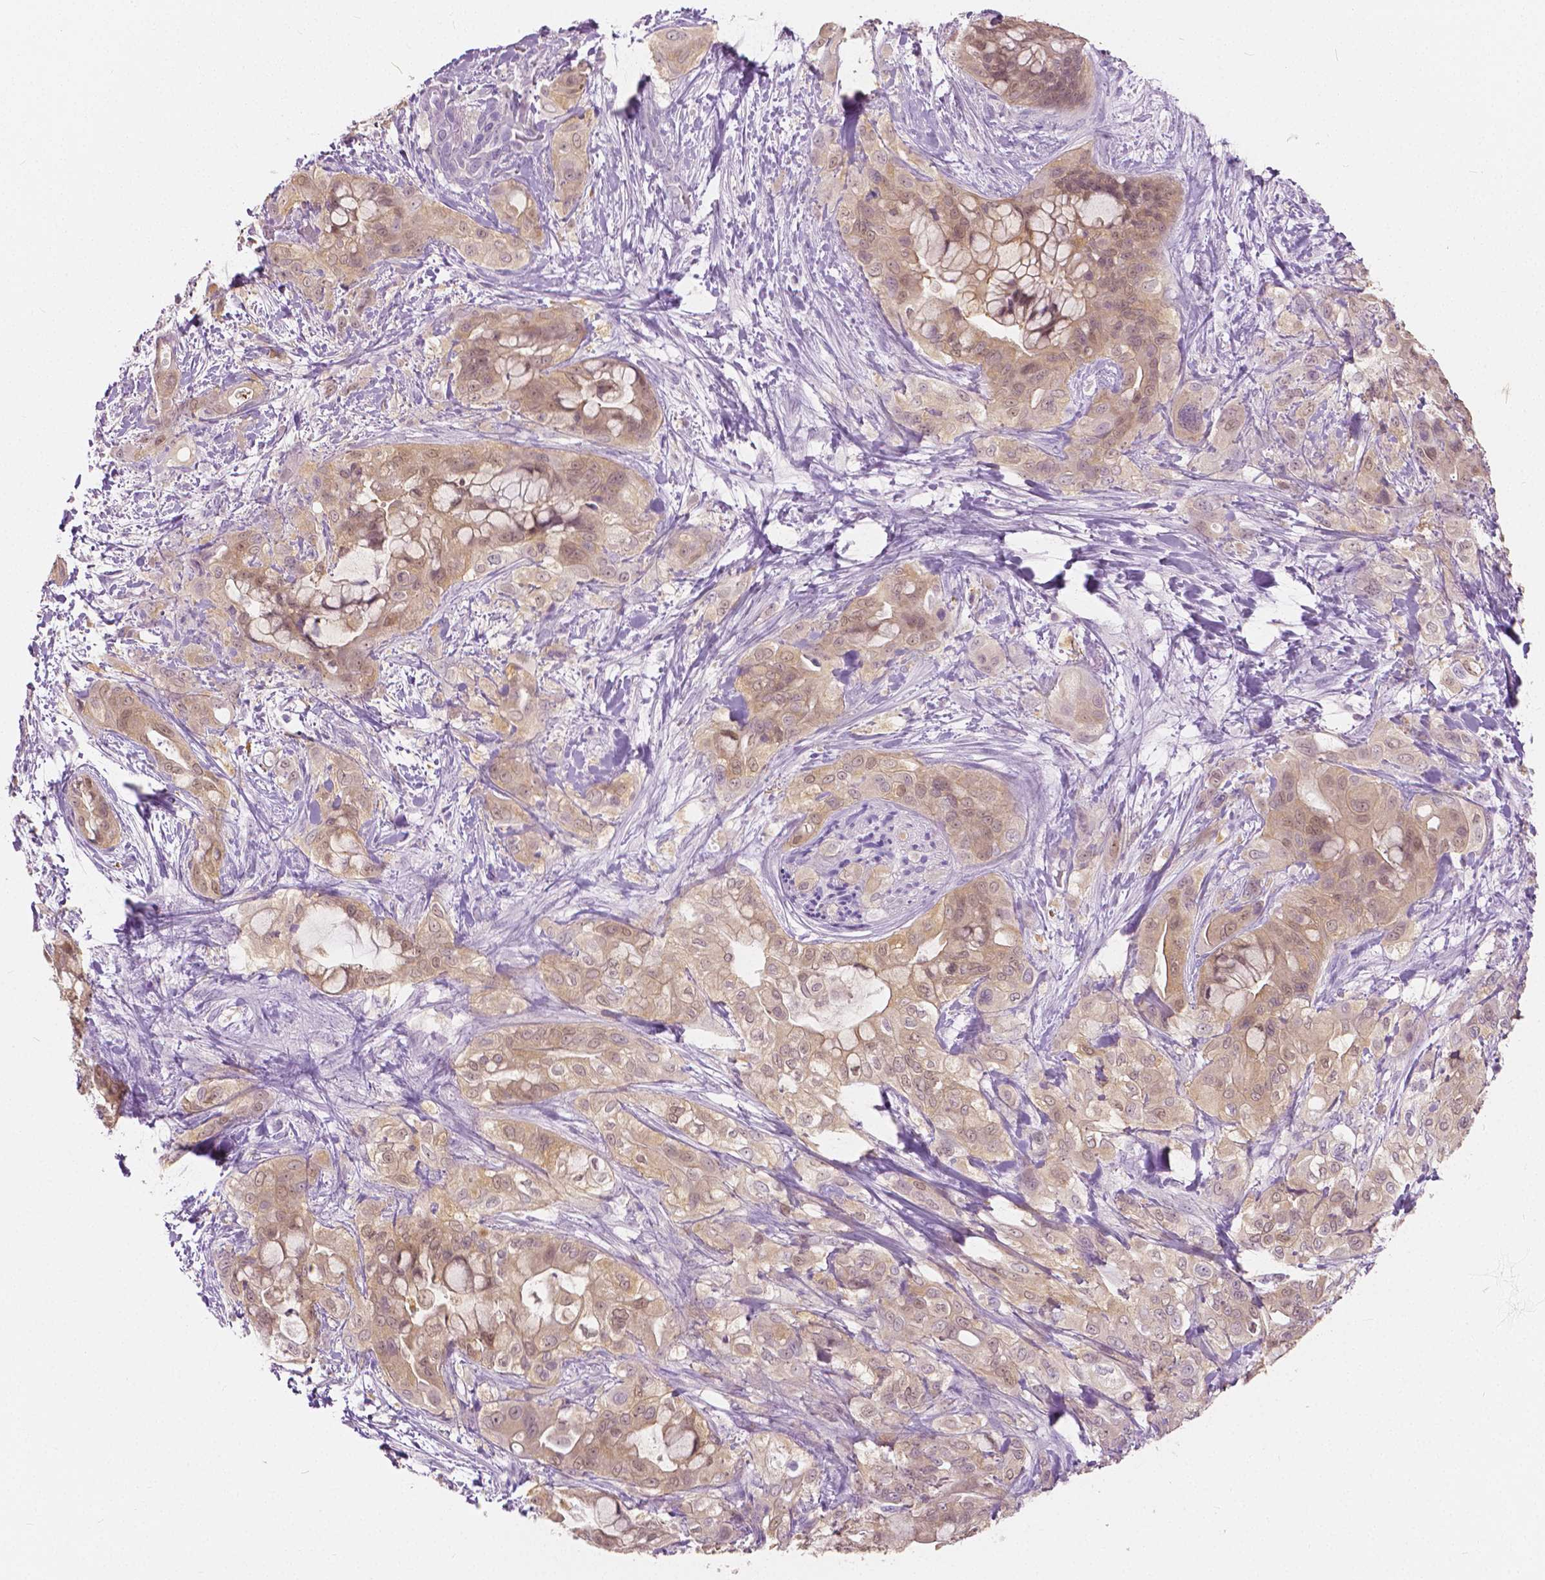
{"staining": {"intensity": "weak", "quantity": ">75%", "location": "cytoplasmic/membranous,nuclear"}, "tissue": "pancreatic cancer", "cell_type": "Tumor cells", "image_type": "cancer", "snomed": [{"axis": "morphology", "description": "Adenocarcinoma, NOS"}, {"axis": "topography", "description": "Pancreas"}], "caption": "Immunohistochemistry of human pancreatic cancer shows low levels of weak cytoplasmic/membranous and nuclear expression in approximately >75% of tumor cells.", "gene": "TKFC", "patient": {"sex": "male", "age": 71}}